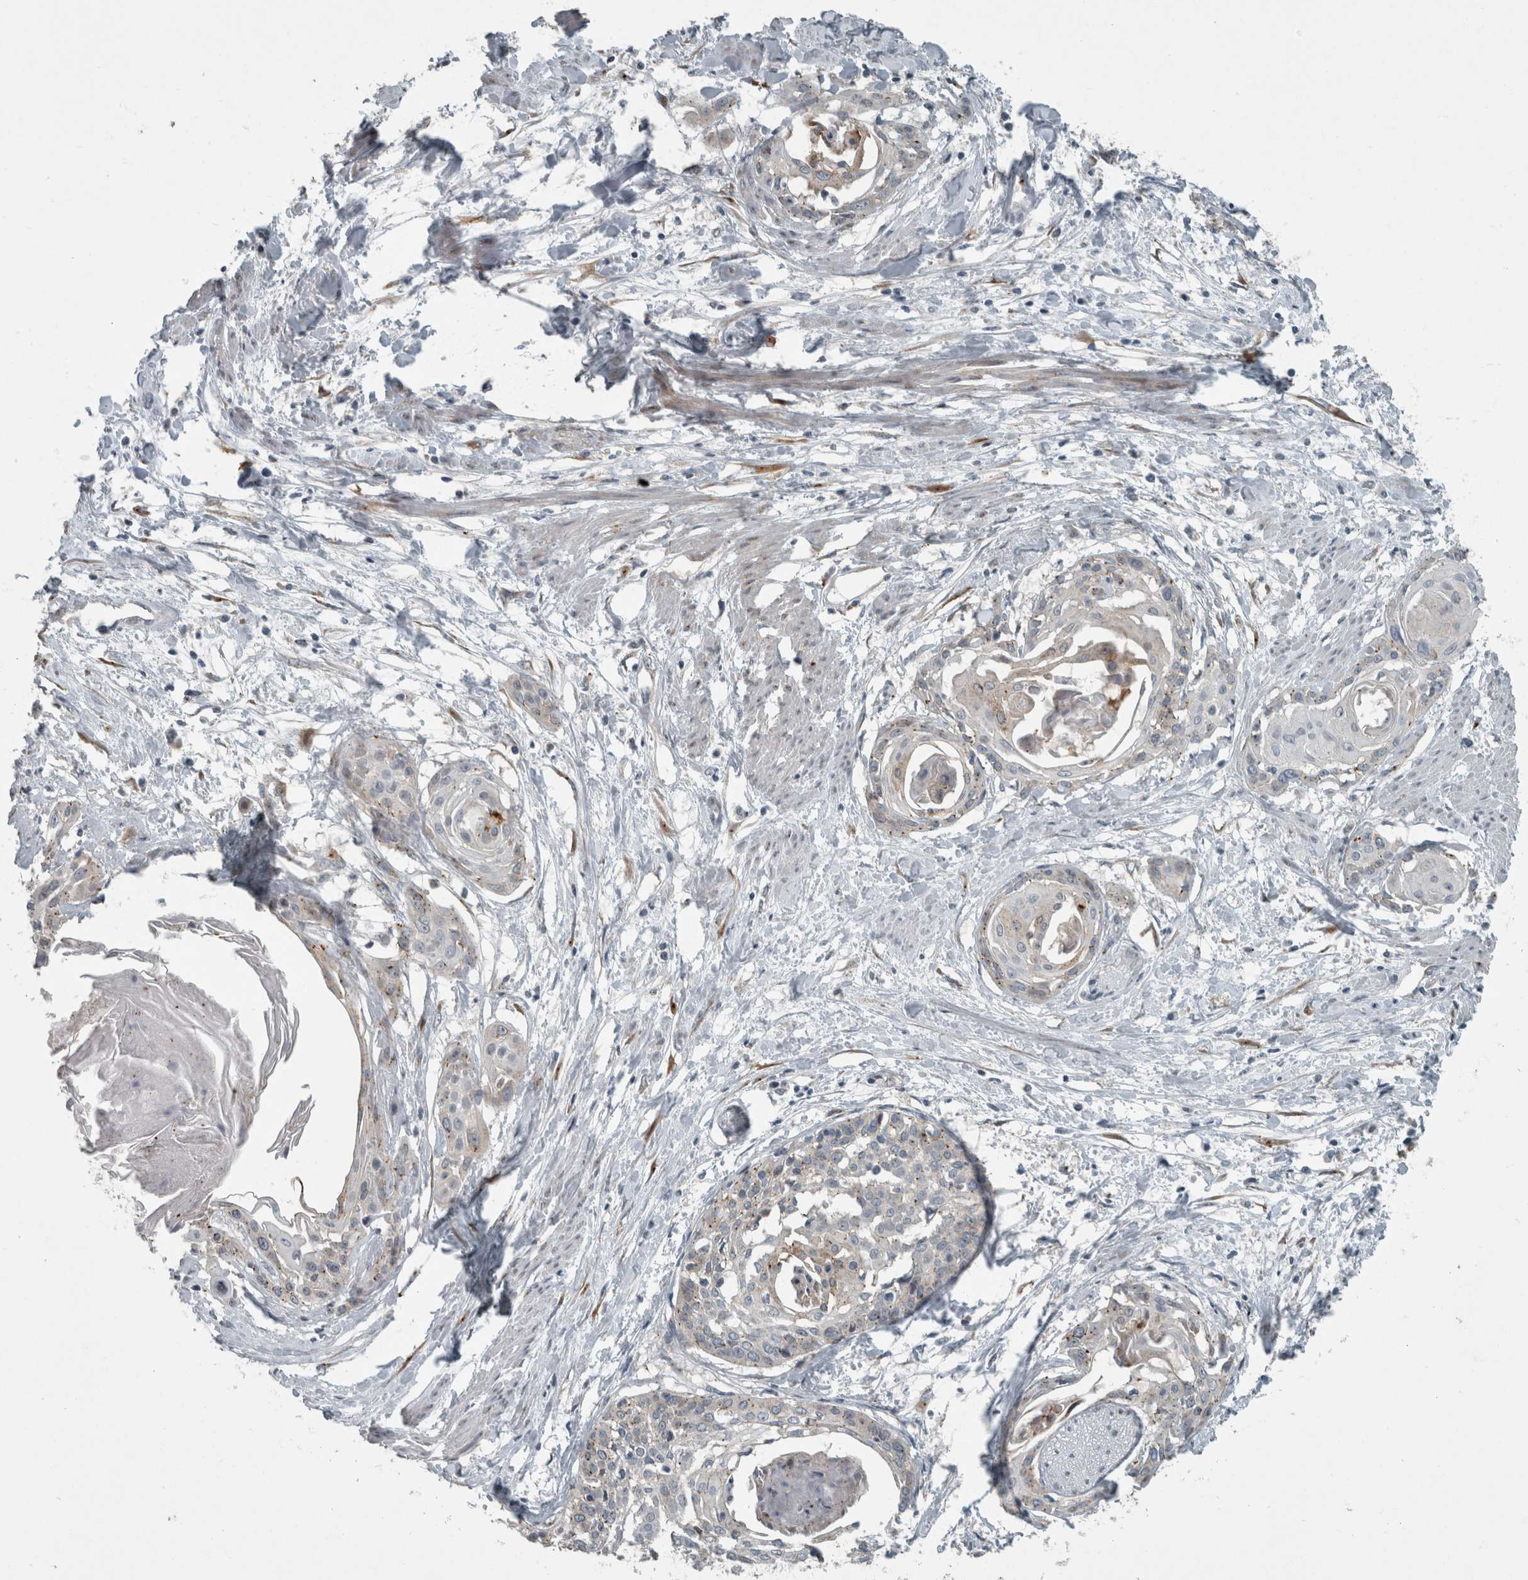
{"staining": {"intensity": "moderate", "quantity": "<25%", "location": "cytoplasmic/membranous"}, "tissue": "cervical cancer", "cell_type": "Tumor cells", "image_type": "cancer", "snomed": [{"axis": "morphology", "description": "Squamous cell carcinoma, NOS"}, {"axis": "topography", "description": "Cervix"}], "caption": "Protein staining by IHC displays moderate cytoplasmic/membranous staining in approximately <25% of tumor cells in cervical squamous cell carcinoma.", "gene": "KIF1C", "patient": {"sex": "female", "age": 57}}